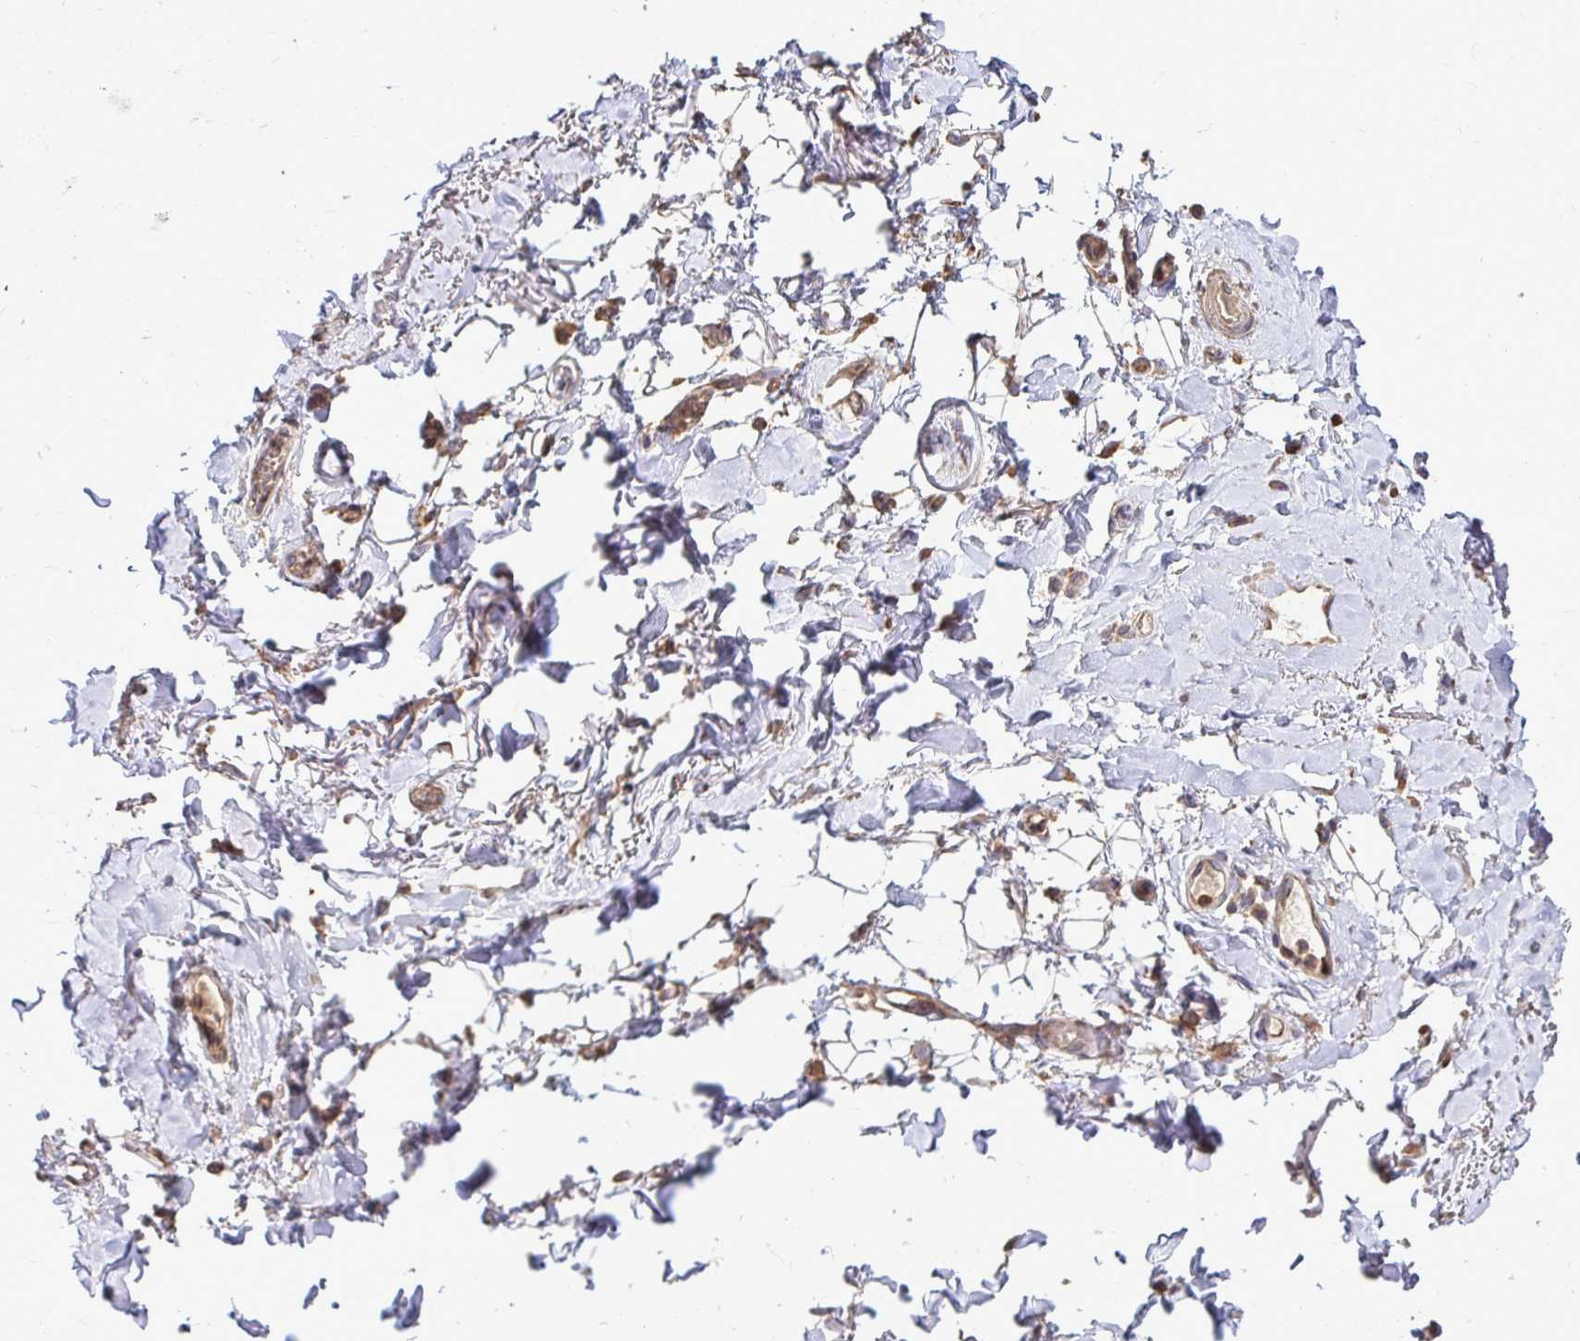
{"staining": {"intensity": "negative", "quantity": "none", "location": "none"}, "tissue": "adipose tissue", "cell_type": "Adipocytes", "image_type": "normal", "snomed": [{"axis": "morphology", "description": "Normal tissue, NOS"}, {"axis": "topography", "description": "Anal"}, {"axis": "topography", "description": "Peripheral nerve tissue"}], "caption": "Adipocytes are negative for protein expression in benign human adipose tissue.", "gene": "FMR1", "patient": {"sex": "male", "age": 78}}